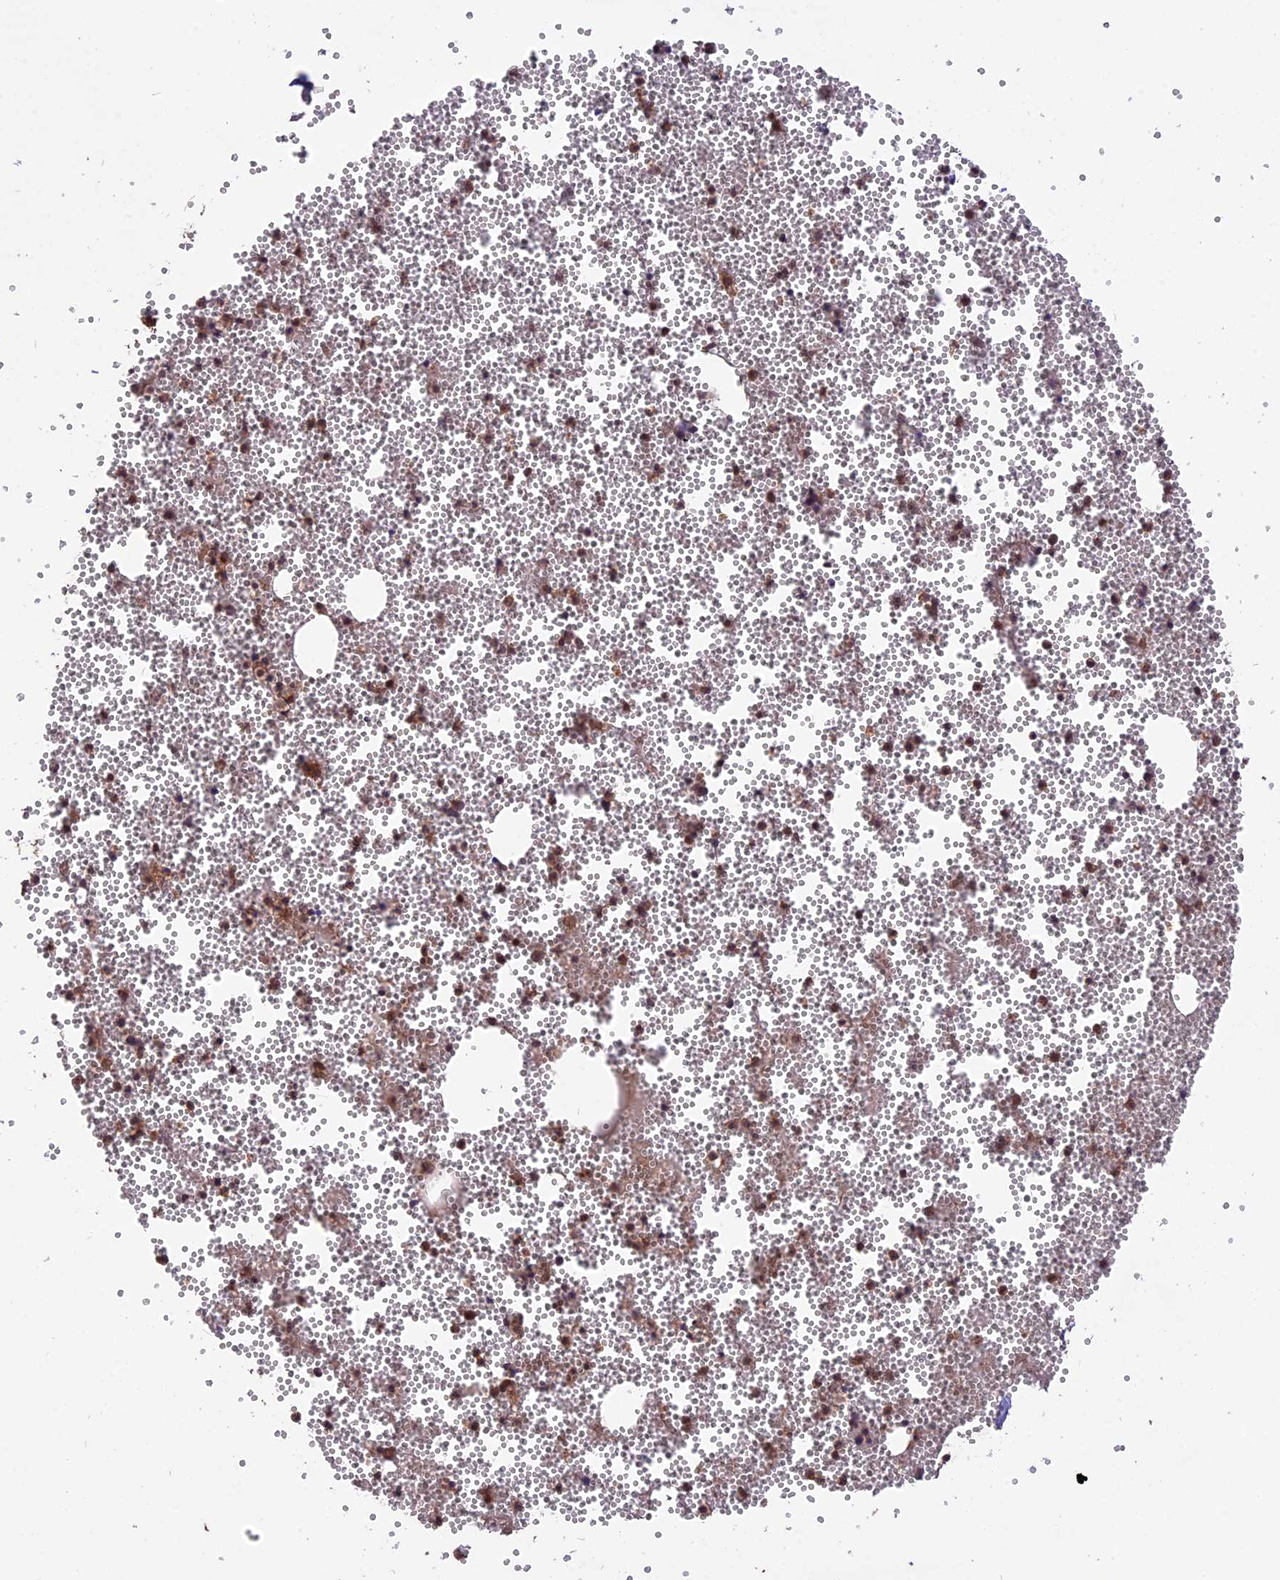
{"staining": {"intensity": "moderate", "quantity": "25%-75%", "location": "cytoplasmic/membranous"}, "tissue": "bone marrow", "cell_type": "Hematopoietic cells", "image_type": "normal", "snomed": [{"axis": "morphology", "description": "Normal tissue, NOS"}, {"axis": "topography", "description": "Bone marrow"}], "caption": "This histopathology image exhibits normal bone marrow stained with IHC to label a protein in brown. The cytoplasmic/membranous of hematopoietic cells show moderate positivity for the protein. Nuclei are counter-stained blue.", "gene": "ESCO1", "patient": {"sex": "female", "age": 77}}